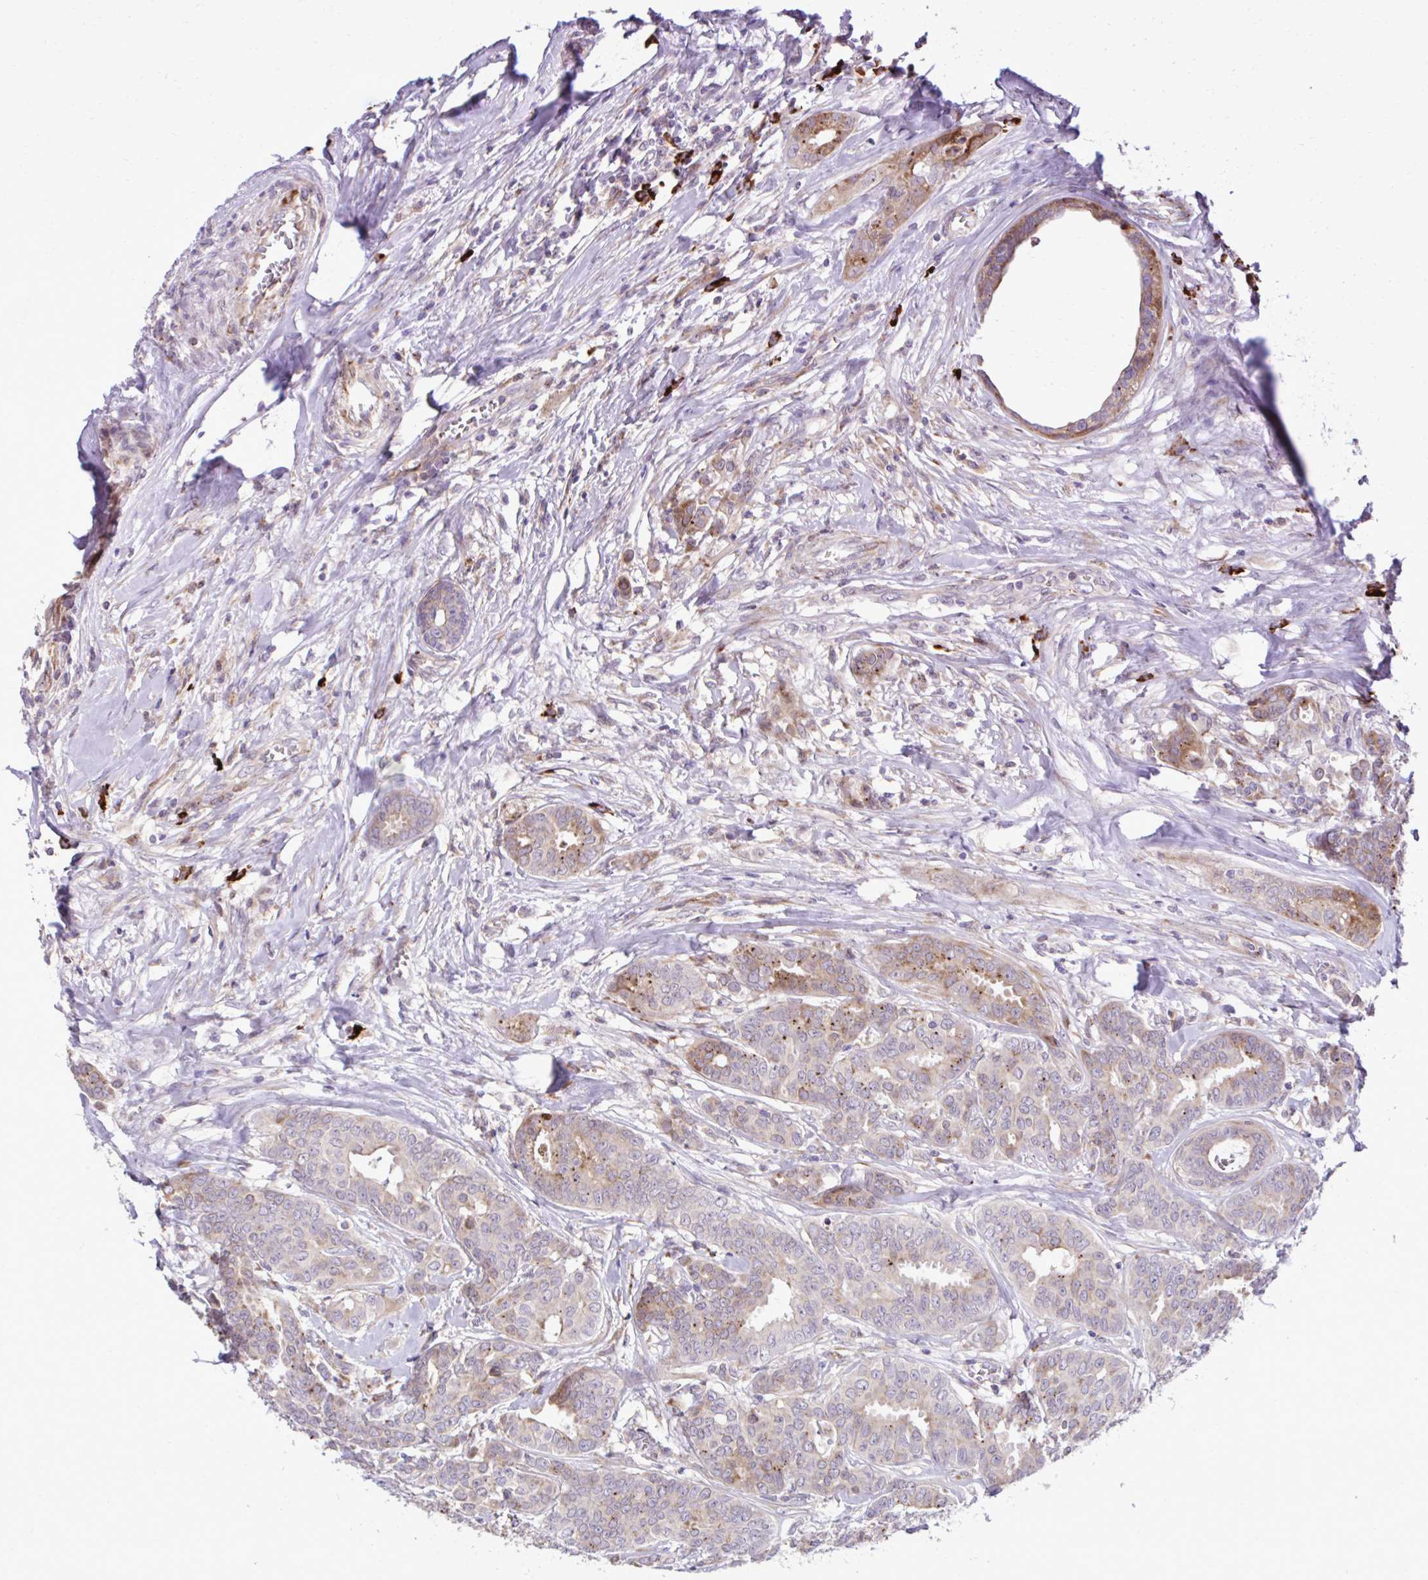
{"staining": {"intensity": "moderate", "quantity": "25%-75%", "location": "cytoplasmic/membranous"}, "tissue": "breast cancer", "cell_type": "Tumor cells", "image_type": "cancer", "snomed": [{"axis": "morphology", "description": "Duct carcinoma"}, {"axis": "topography", "description": "Breast"}], "caption": "Breast cancer (invasive ductal carcinoma) stained with IHC exhibits moderate cytoplasmic/membranous staining in approximately 25%-75% of tumor cells.", "gene": "LIMS1", "patient": {"sex": "female", "age": 45}}